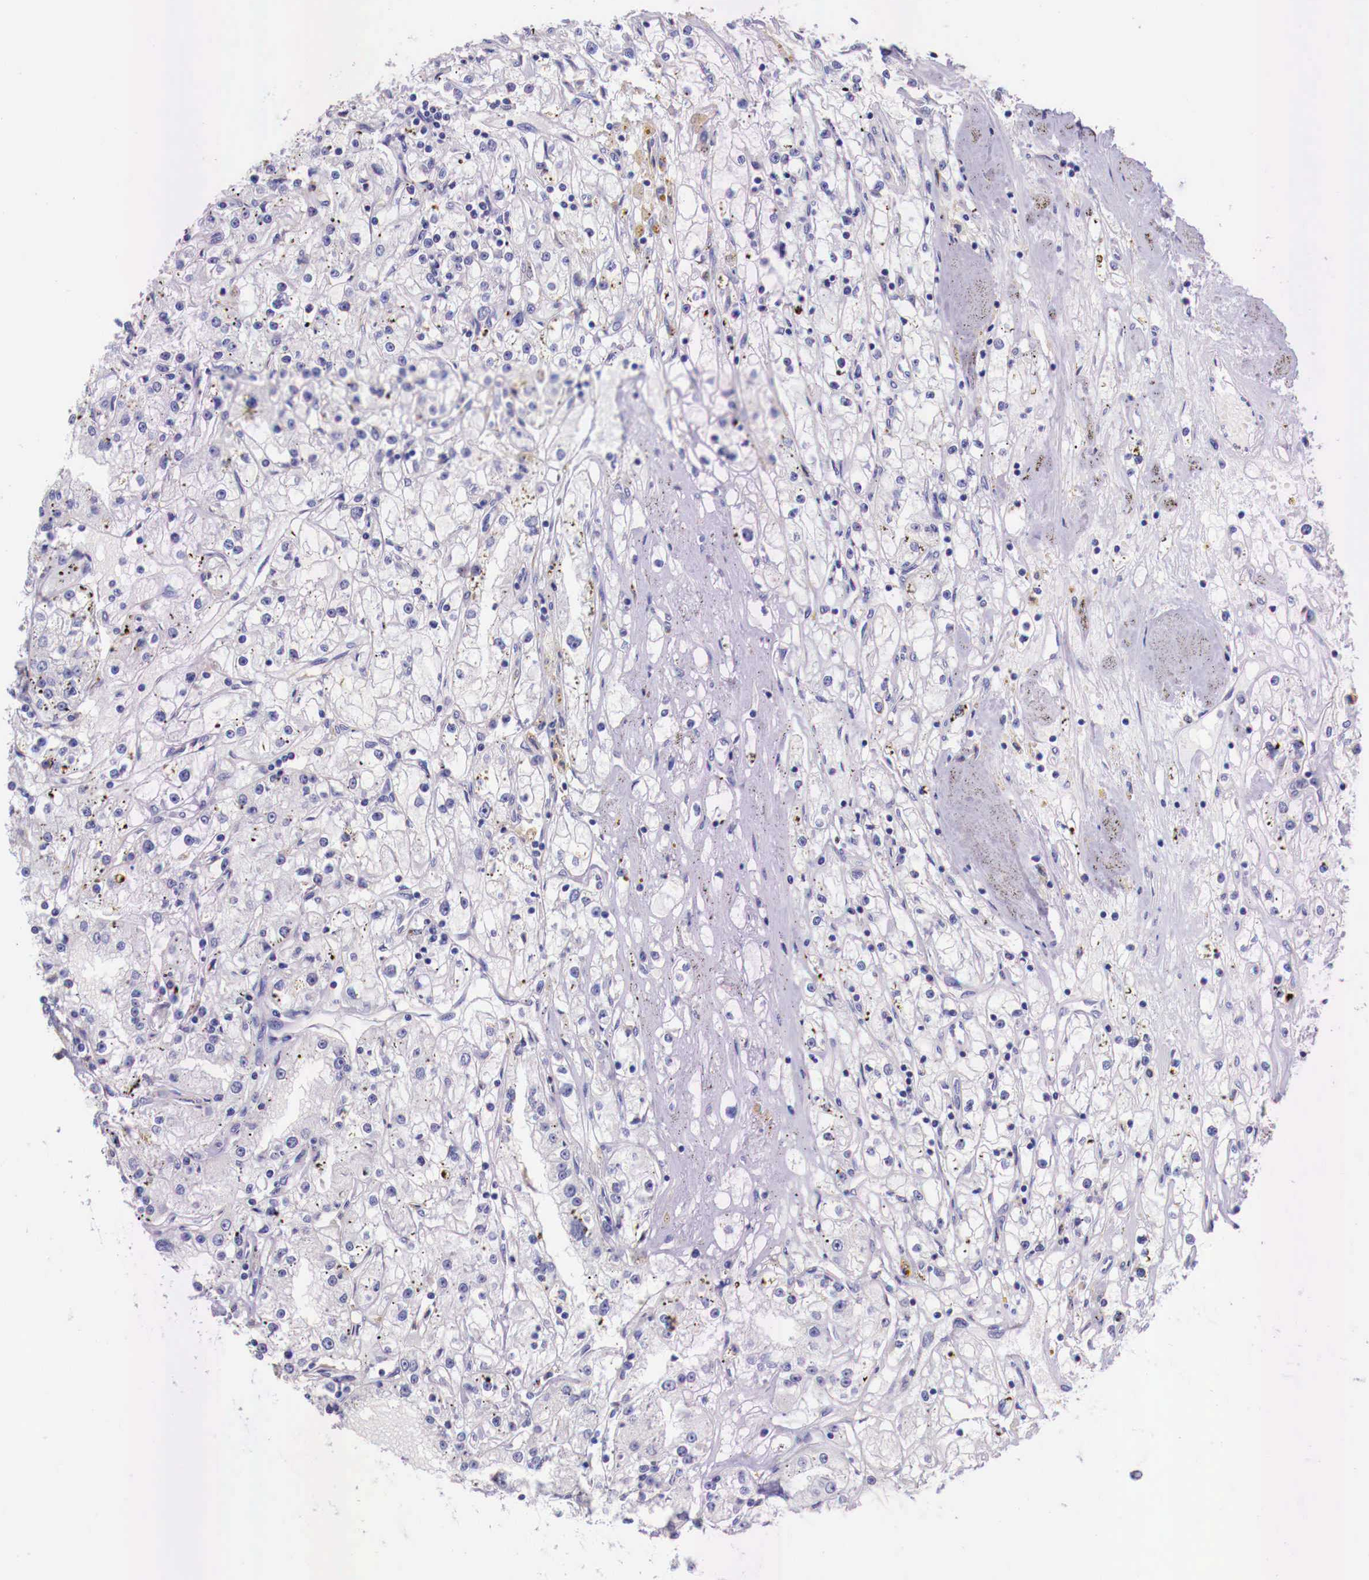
{"staining": {"intensity": "negative", "quantity": "none", "location": "none"}, "tissue": "renal cancer", "cell_type": "Tumor cells", "image_type": "cancer", "snomed": [{"axis": "morphology", "description": "Adenocarcinoma, NOS"}, {"axis": "topography", "description": "Kidney"}], "caption": "Immunohistochemistry (IHC) photomicrograph of adenocarcinoma (renal) stained for a protein (brown), which exhibits no staining in tumor cells.", "gene": "GRIPAP1", "patient": {"sex": "male", "age": 56}}